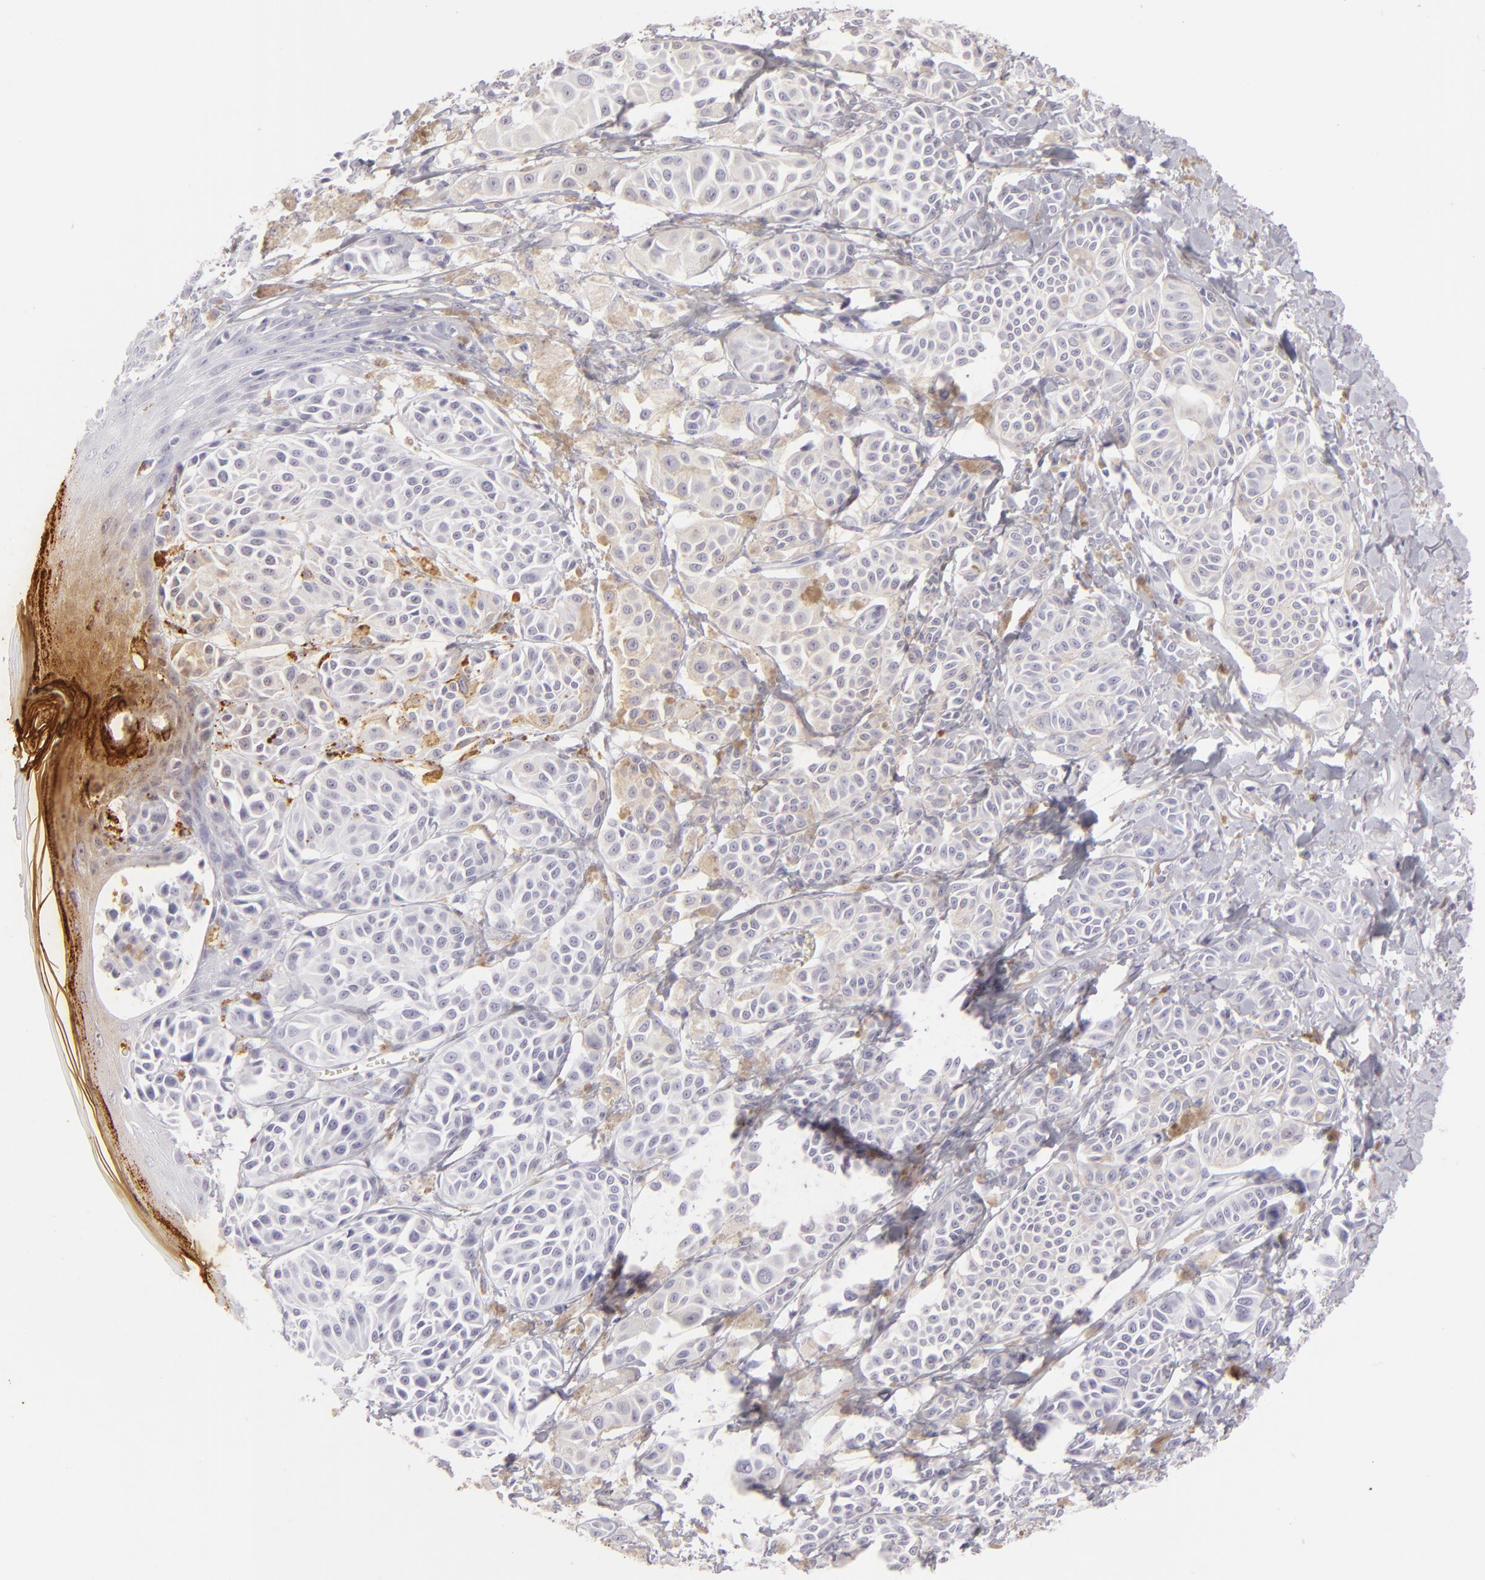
{"staining": {"intensity": "weak", "quantity": "<25%", "location": "cytoplasmic/membranous"}, "tissue": "melanoma", "cell_type": "Tumor cells", "image_type": "cancer", "snomed": [{"axis": "morphology", "description": "Malignant melanoma, NOS"}, {"axis": "topography", "description": "Skin"}], "caption": "This is an immunohistochemistry histopathology image of melanoma. There is no expression in tumor cells.", "gene": "FLG", "patient": {"sex": "female", "age": 77}}